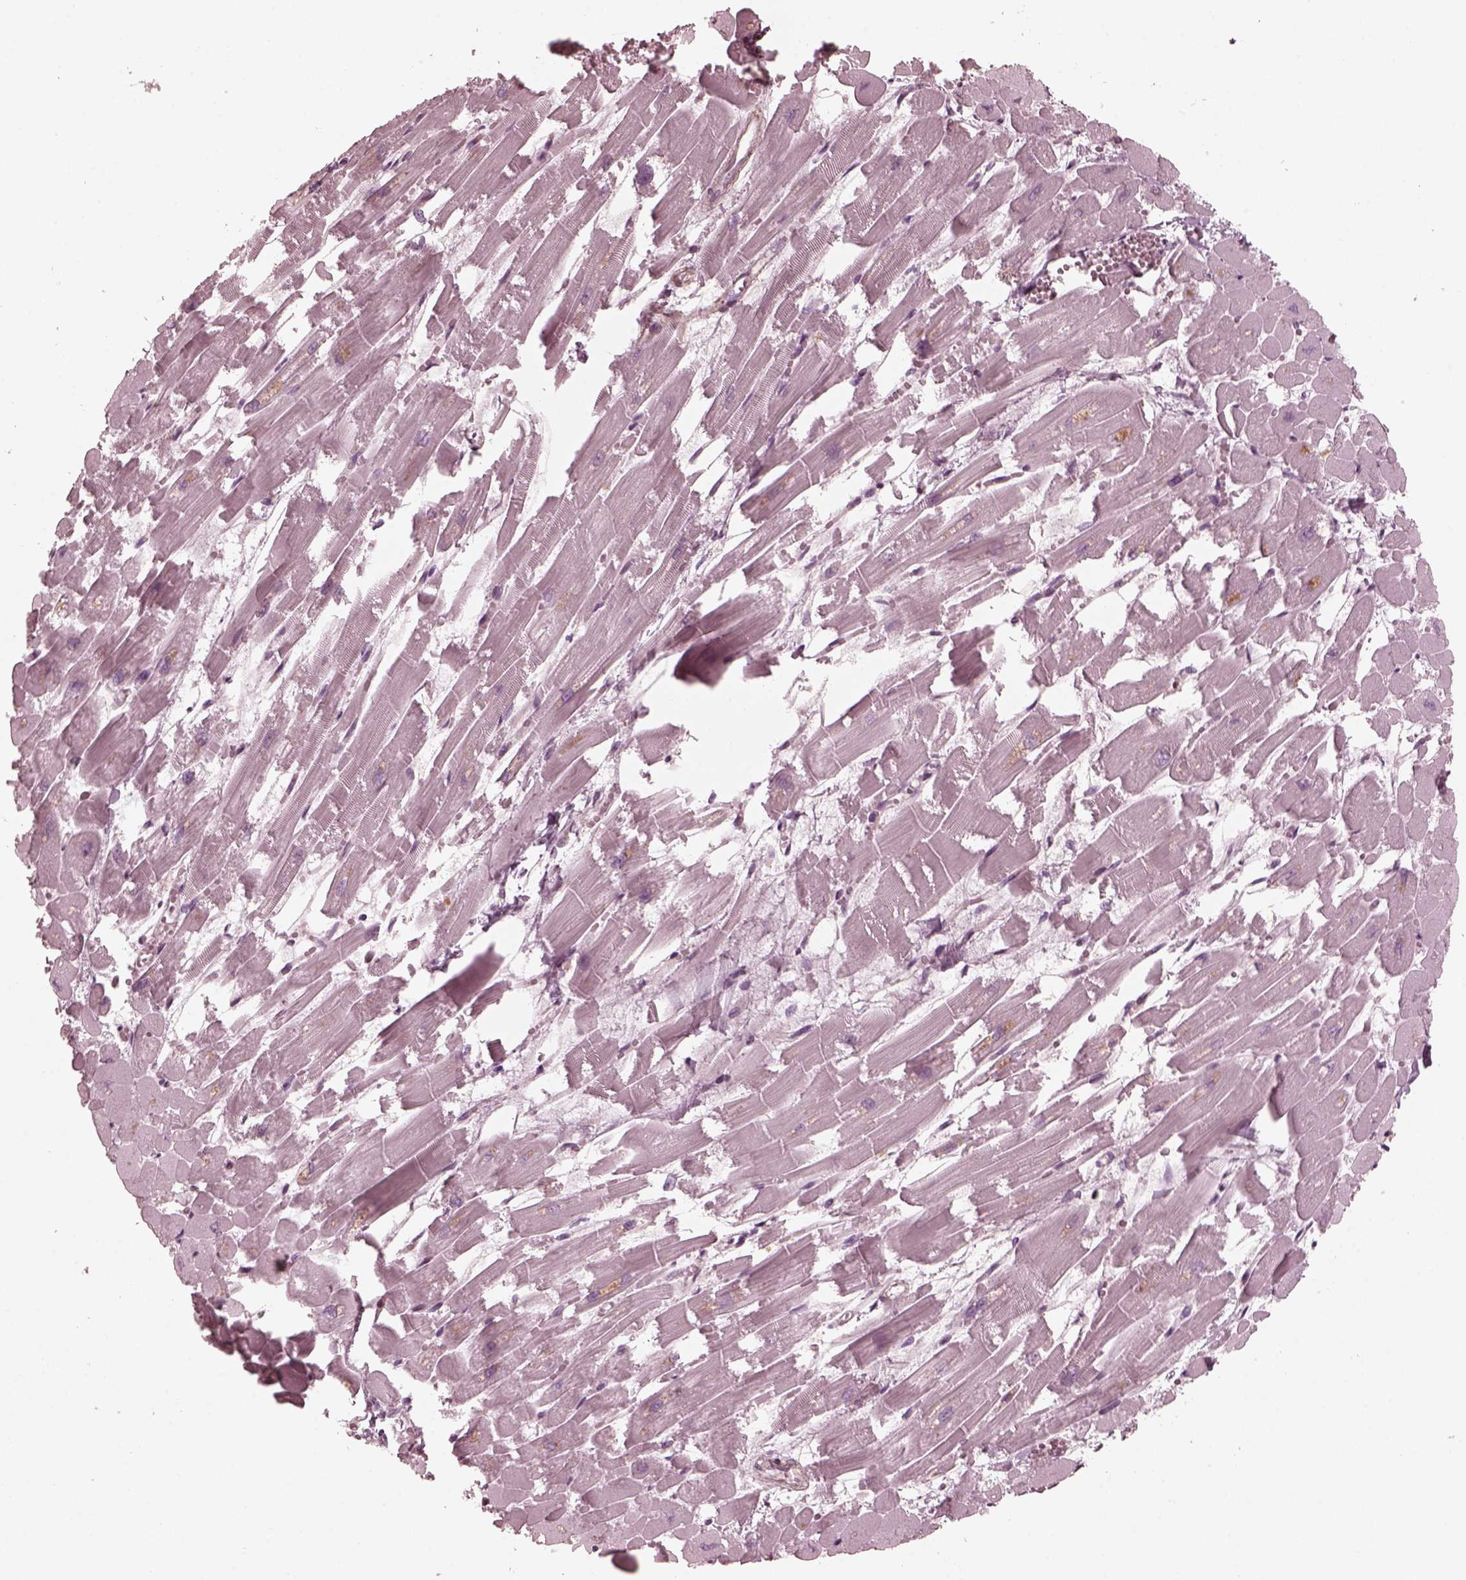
{"staining": {"intensity": "negative", "quantity": "none", "location": "none"}, "tissue": "heart muscle", "cell_type": "Cardiomyocytes", "image_type": "normal", "snomed": [{"axis": "morphology", "description": "Normal tissue, NOS"}, {"axis": "topography", "description": "Heart"}], "caption": "Cardiomyocytes are negative for brown protein staining in benign heart muscle. The staining is performed using DAB (3,3'-diaminobenzidine) brown chromogen with nuclei counter-stained in using hematoxylin.", "gene": "KIF6", "patient": {"sex": "female", "age": 52}}